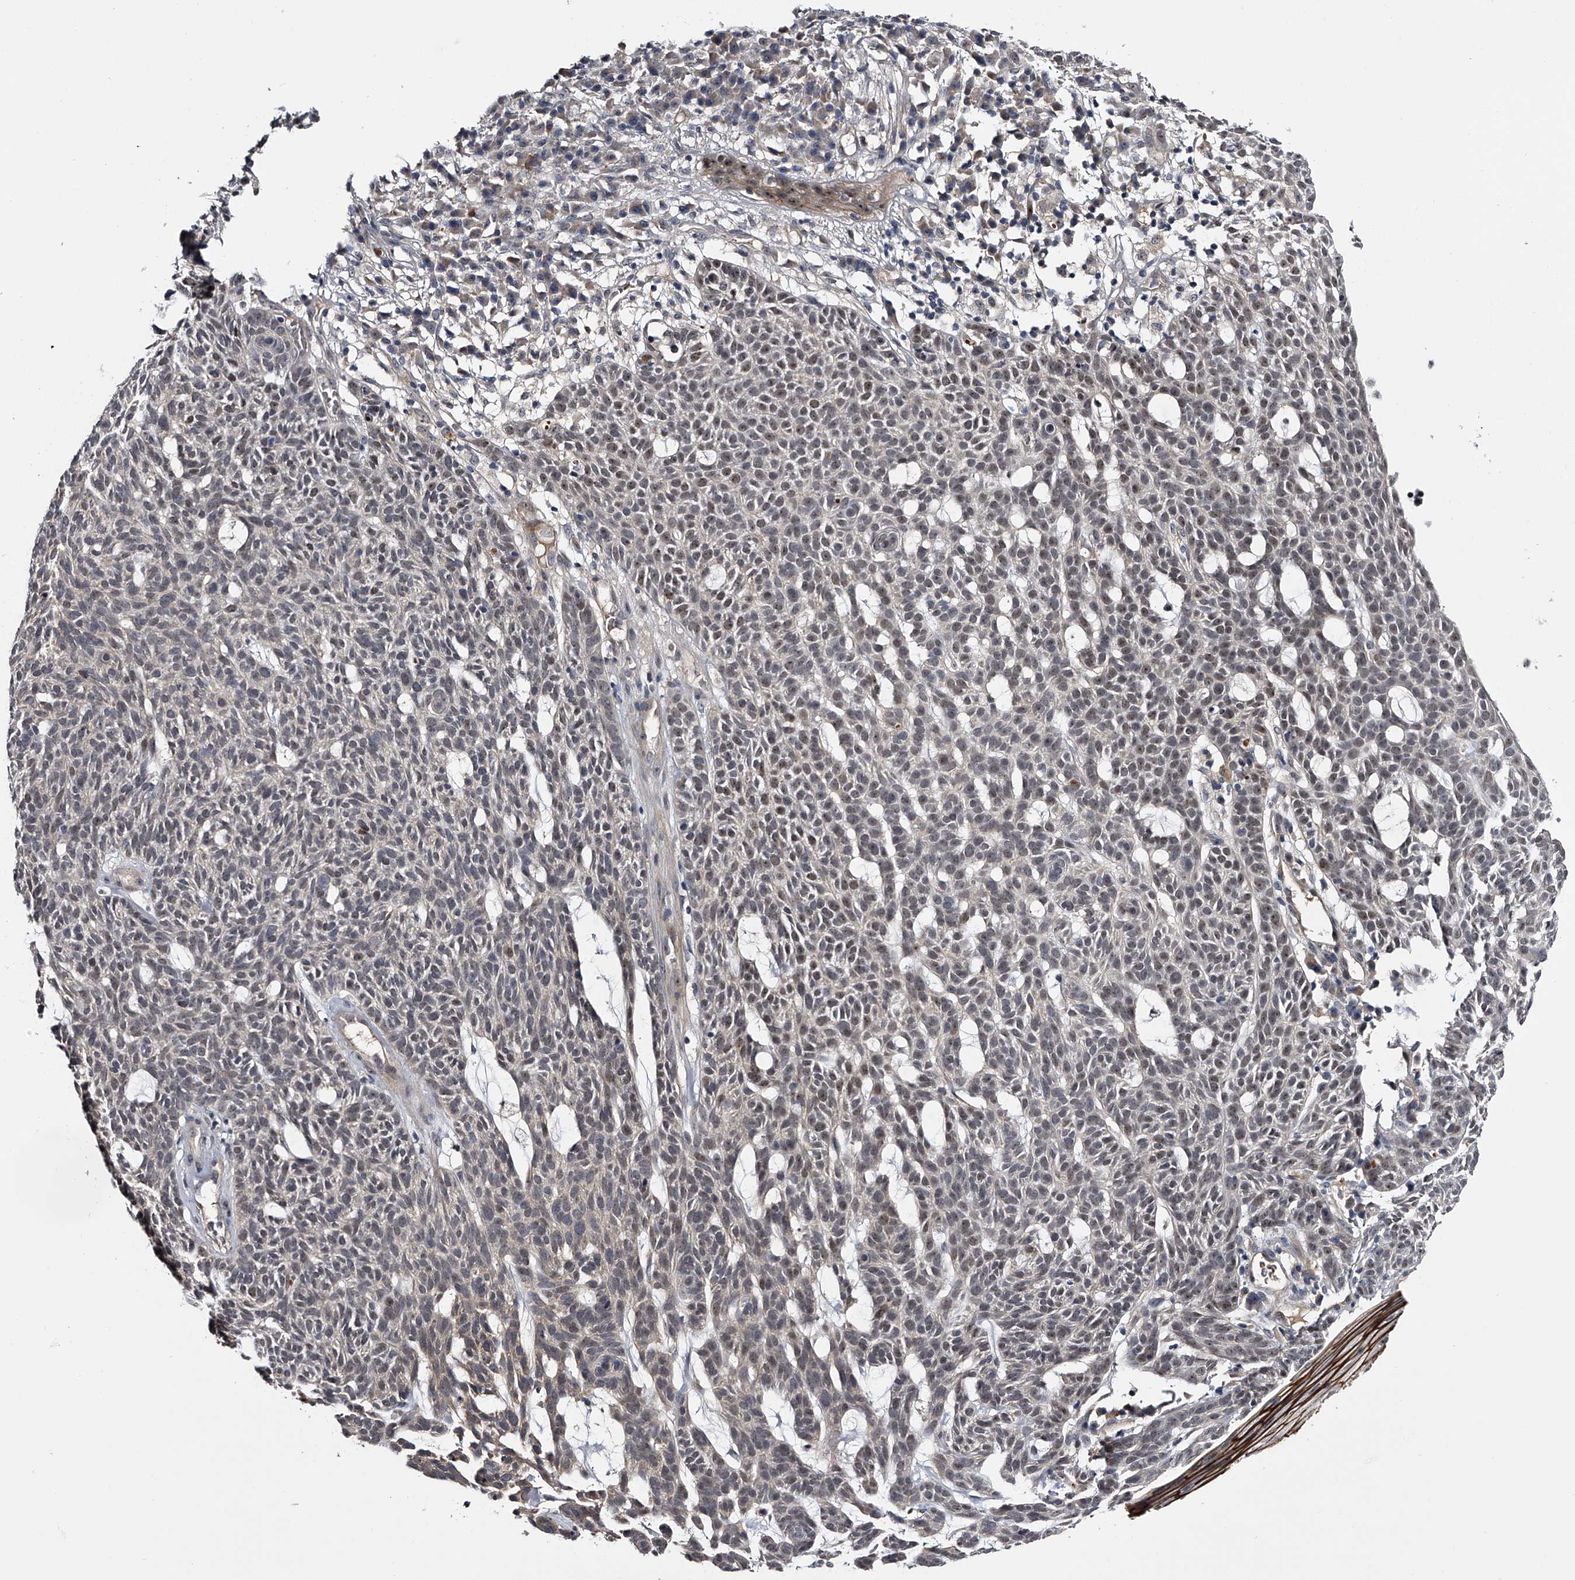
{"staining": {"intensity": "weak", "quantity": "25%-75%", "location": "nuclear"}, "tissue": "skin cancer", "cell_type": "Tumor cells", "image_type": "cancer", "snomed": [{"axis": "morphology", "description": "Squamous cell carcinoma, NOS"}, {"axis": "topography", "description": "Skin"}], "caption": "Immunohistochemistry (IHC) image of neoplastic tissue: human skin cancer stained using IHC shows low levels of weak protein expression localized specifically in the nuclear of tumor cells, appearing as a nuclear brown color.", "gene": "MDN1", "patient": {"sex": "female", "age": 90}}